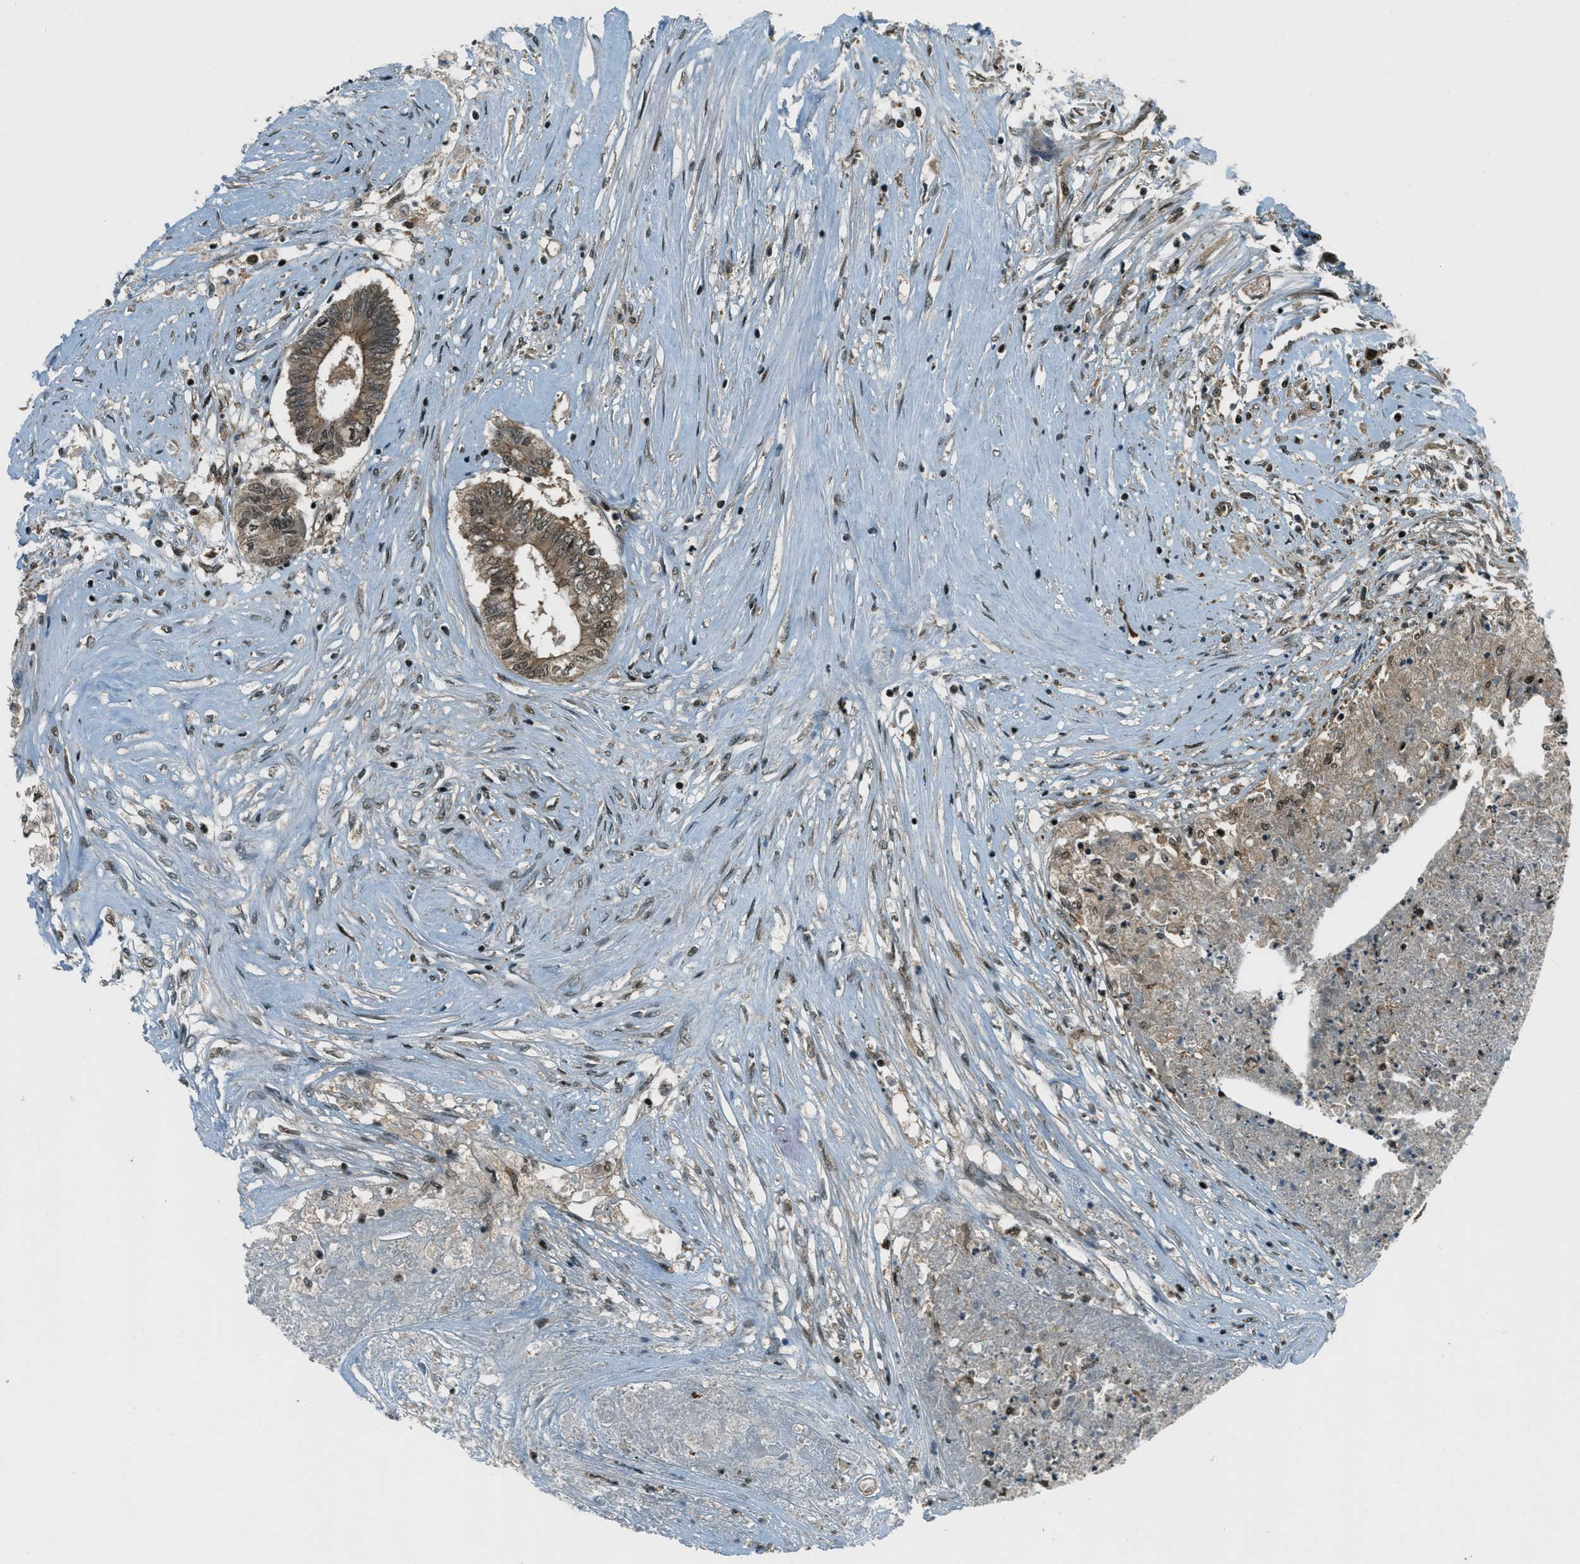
{"staining": {"intensity": "moderate", "quantity": ">75%", "location": "cytoplasmic/membranous,nuclear"}, "tissue": "colorectal cancer", "cell_type": "Tumor cells", "image_type": "cancer", "snomed": [{"axis": "morphology", "description": "Adenocarcinoma, NOS"}, {"axis": "topography", "description": "Rectum"}], "caption": "Immunohistochemistry (IHC) of colorectal adenocarcinoma displays medium levels of moderate cytoplasmic/membranous and nuclear staining in approximately >75% of tumor cells. (IHC, brightfield microscopy, high magnification).", "gene": "FOXM1", "patient": {"sex": "male", "age": 63}}